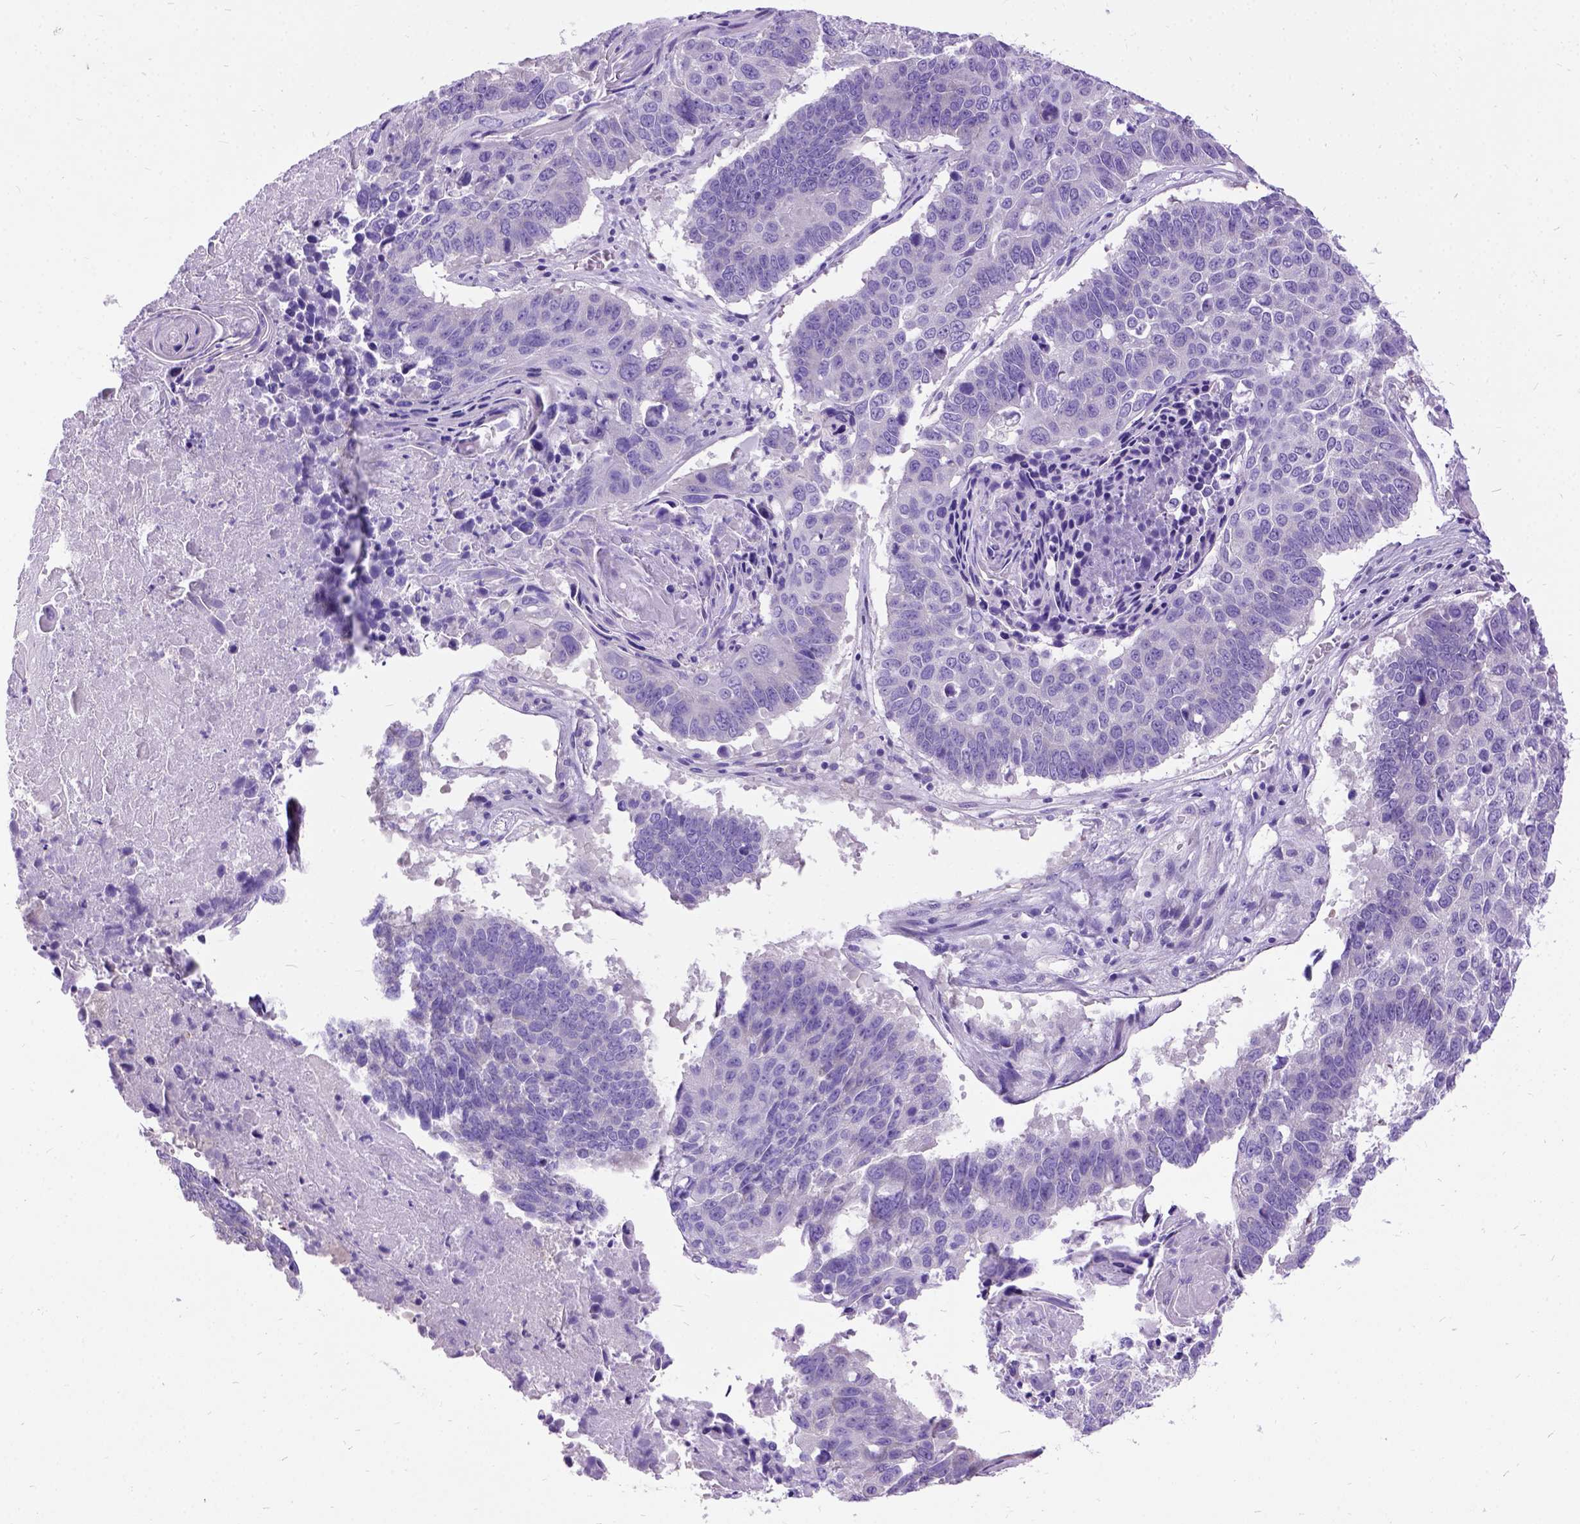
{"staining": {"intensity": "negative", "quantity": "none", "location": "none"}, "tissue": "lung cancer", "cell_type": "Tumor cells", "image_type": "cancer", "snomed": [{"axis": "morphology", "description": "Squamous cell carcinoma, NOS"}, {"axis": "topography", "description": "Lung"}], "caption": "IHC photomicrograph of neoplastic tissue: human lung cancer (squamous cell carcinoma) stained with DAB displays no significant protein expression in tumor cells.", "gene": "CFAP54", "patient": {"sex": "male", "age": 73}}